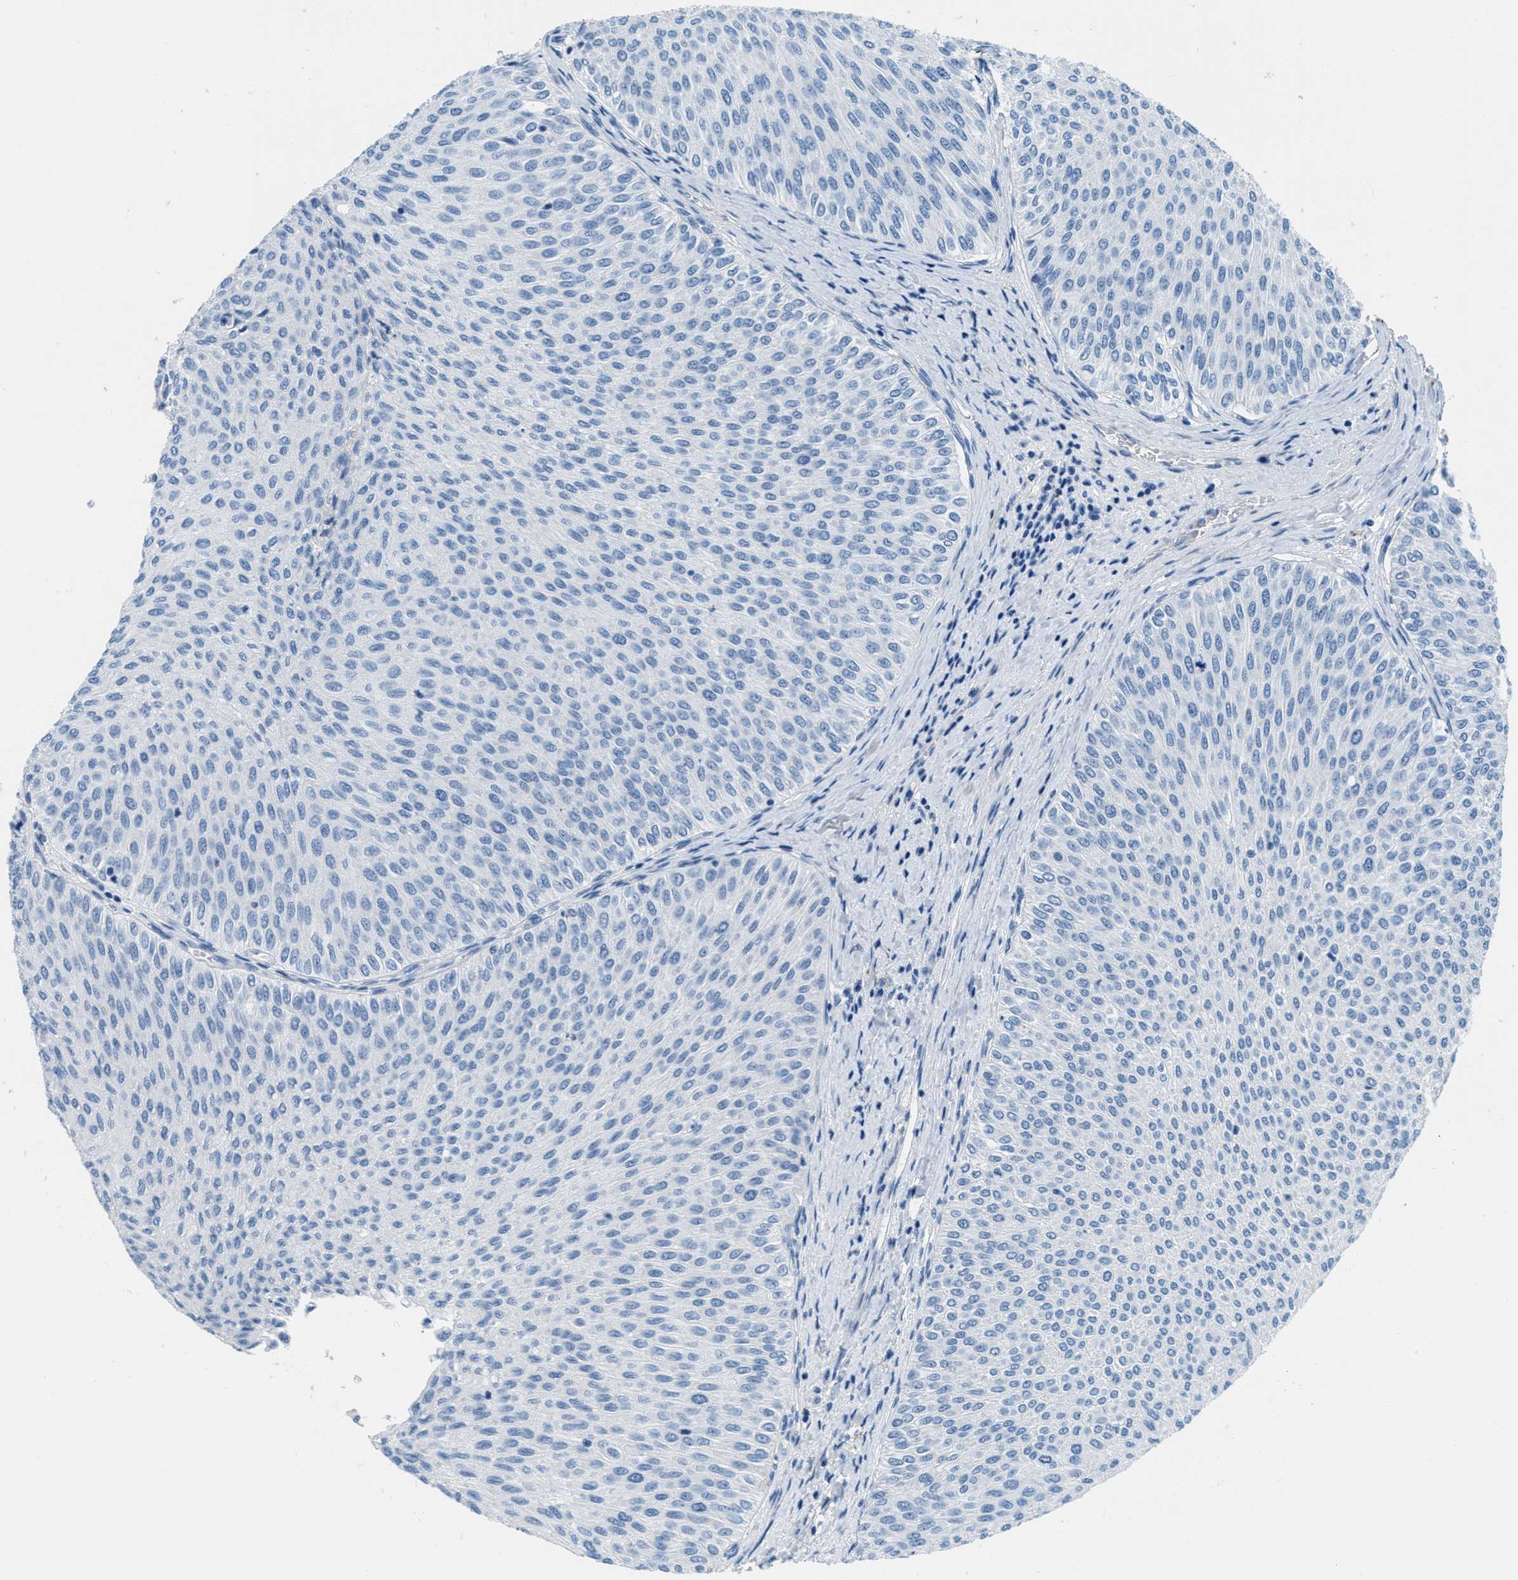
{"staining": {"intensity": "negative", "quantity": "none", "location": "none"}, "tissue": "urothelial cancer", "cell_type": "Tumor cells", "image_type": "cancer", "snomed": [{"axis": "morphology", "description": "Urothelial carcinoma, Low grade"}, {"axis": "topography", "description": "Urinary bladder"}], "caption": "DAB (3,3'-diaminobenzidine) immunohistochemical staining of human urothelial cancer reveals no significant positivity in tumor cells.", "gene": "MGARP", "patient": {"sex": "male", "age": 78}}